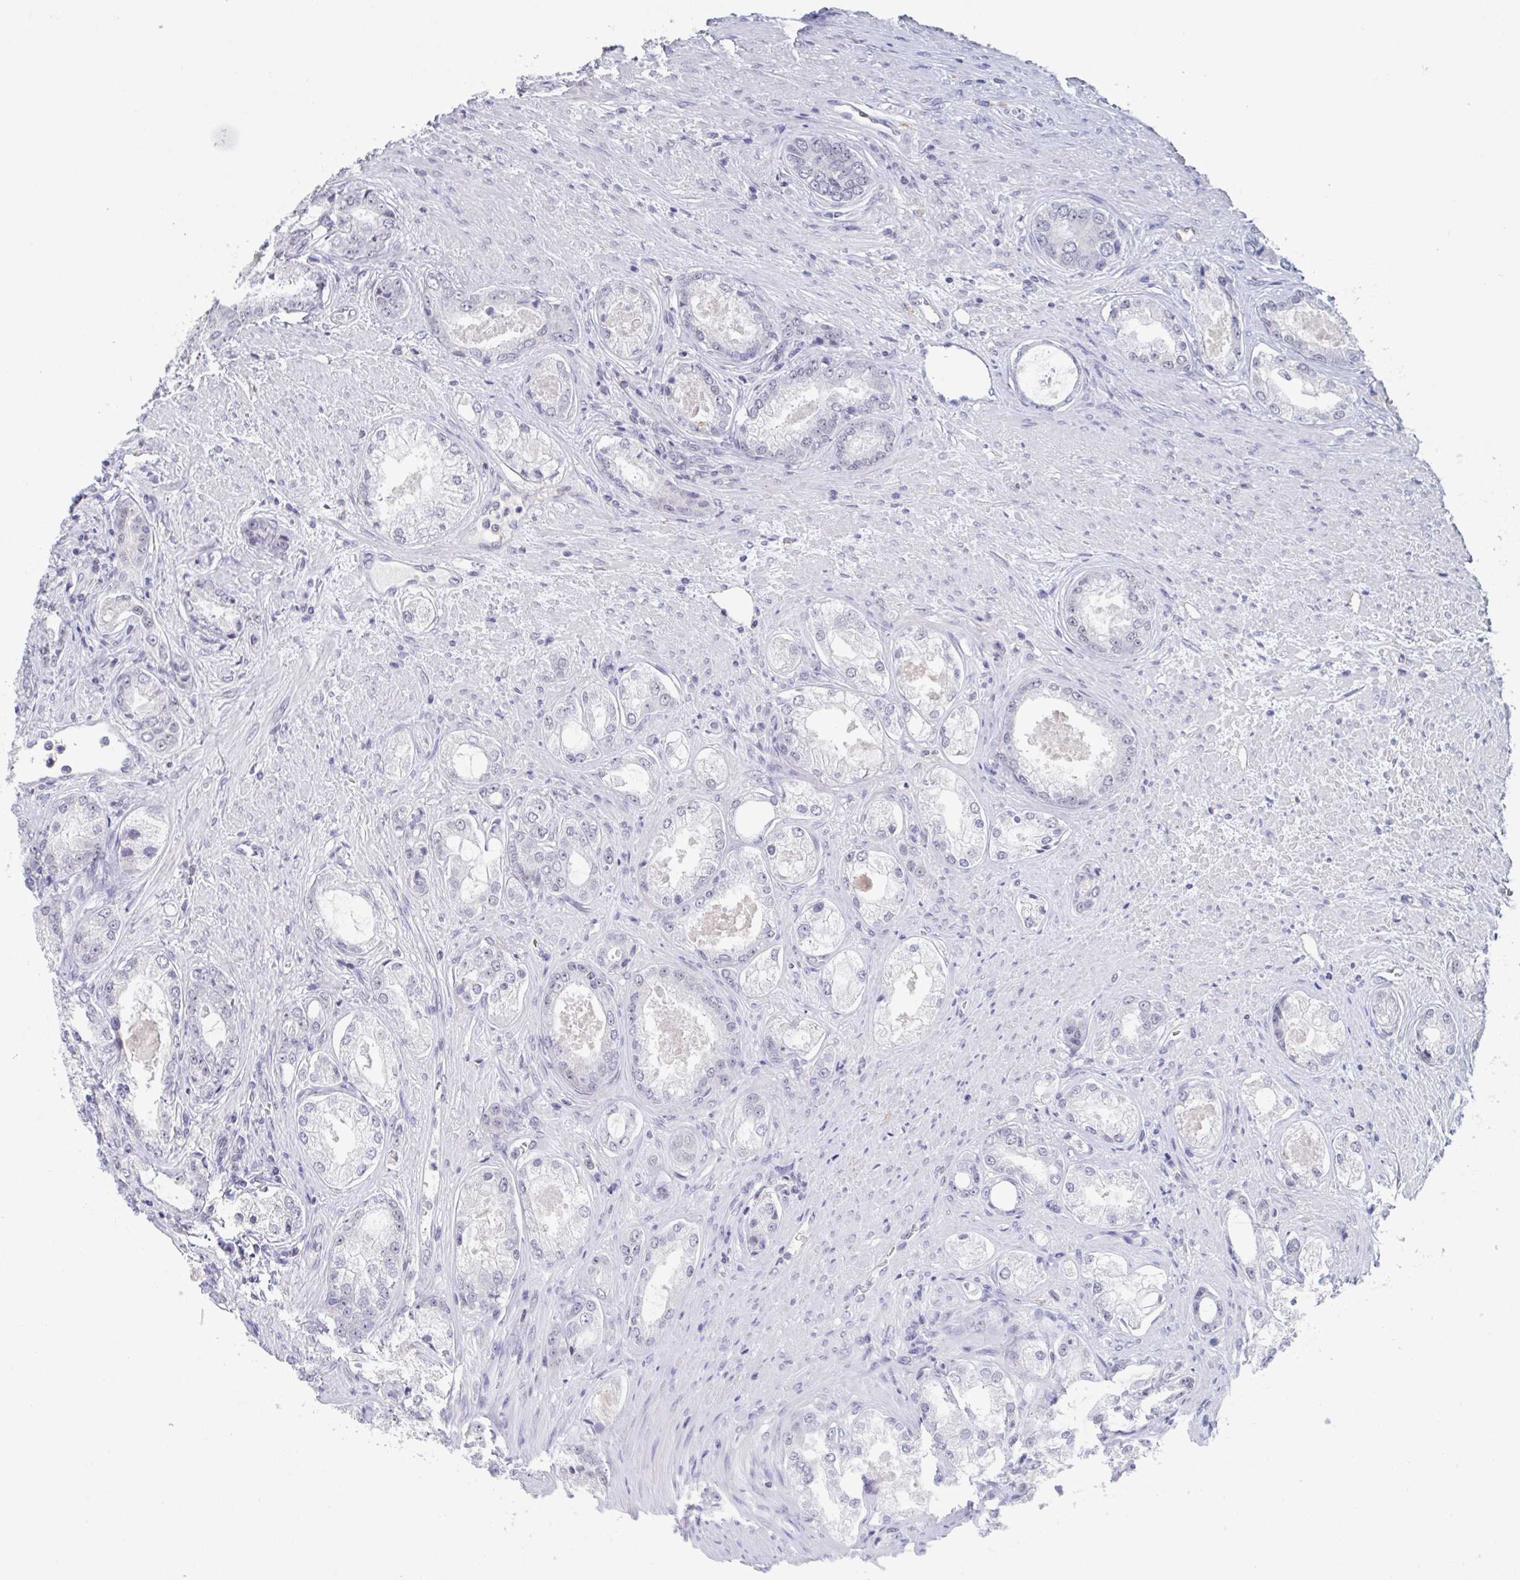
{"staining": {"intensity": "negative", "quantity": "none", "location": "none"}, "tissue": "prostate cancer", "cell_type": "Tumor cells", "image_type": "cancer", "snomed": [{"axis": "morphology", "description": "Adenocarcinoma, Low grade"}, {"axis": "topography", "description": "Prostate"}], "caption": "This is an immunohistochemistry micrograph of human prostate low-grade adenocarcinoma. There is no positivity in tumor cells.", "gene": "KDM4D", "patient": {"sex": "male", "age": 68}}